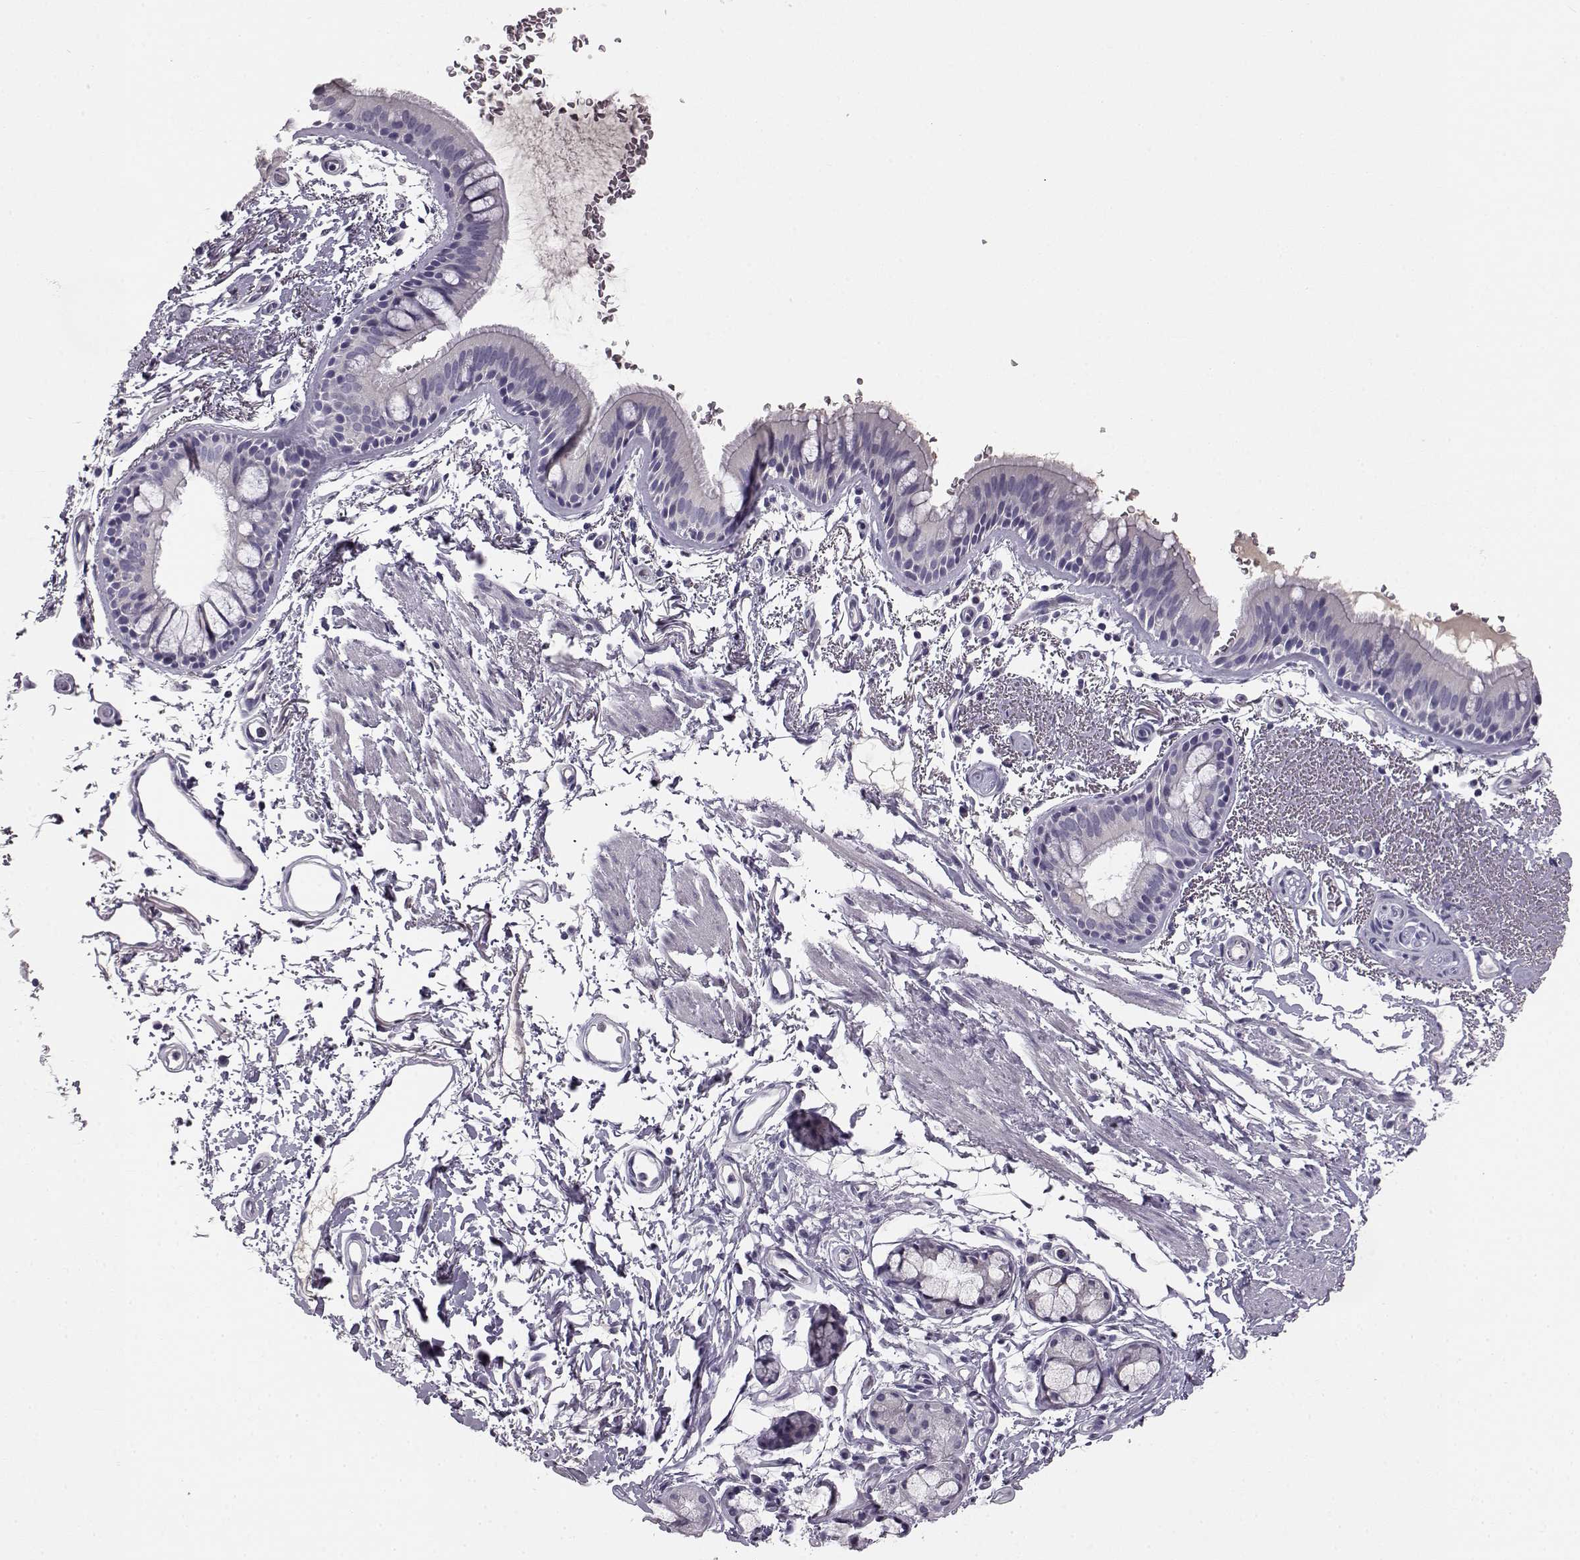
{"staining": {"intensity": "negative", "quantity": "none", "location": "none"}, "tissue": "bronchus", "cell_type": "Respiratory epithelial cells", "image_type": "normal", "snomed": [{"axis": "morphology", "description": "Normal tissue, NOS"}, {"axis": "topography", "description": "Lymph node"}, {"axis": "topography", "description": "Bronchus"}], "caption": "An immunohistochemistry (IHC) histopathology image of benign bronchus is shown. There is no staining in respiratory epithelial cells of bronchus. (Stains: DAB IHC with hematoxylin counter stain, Microscopy: brightfield microscopy at high magnification).", "gene": "KRT81", "patient": {"sex": "female", "age": 70}}